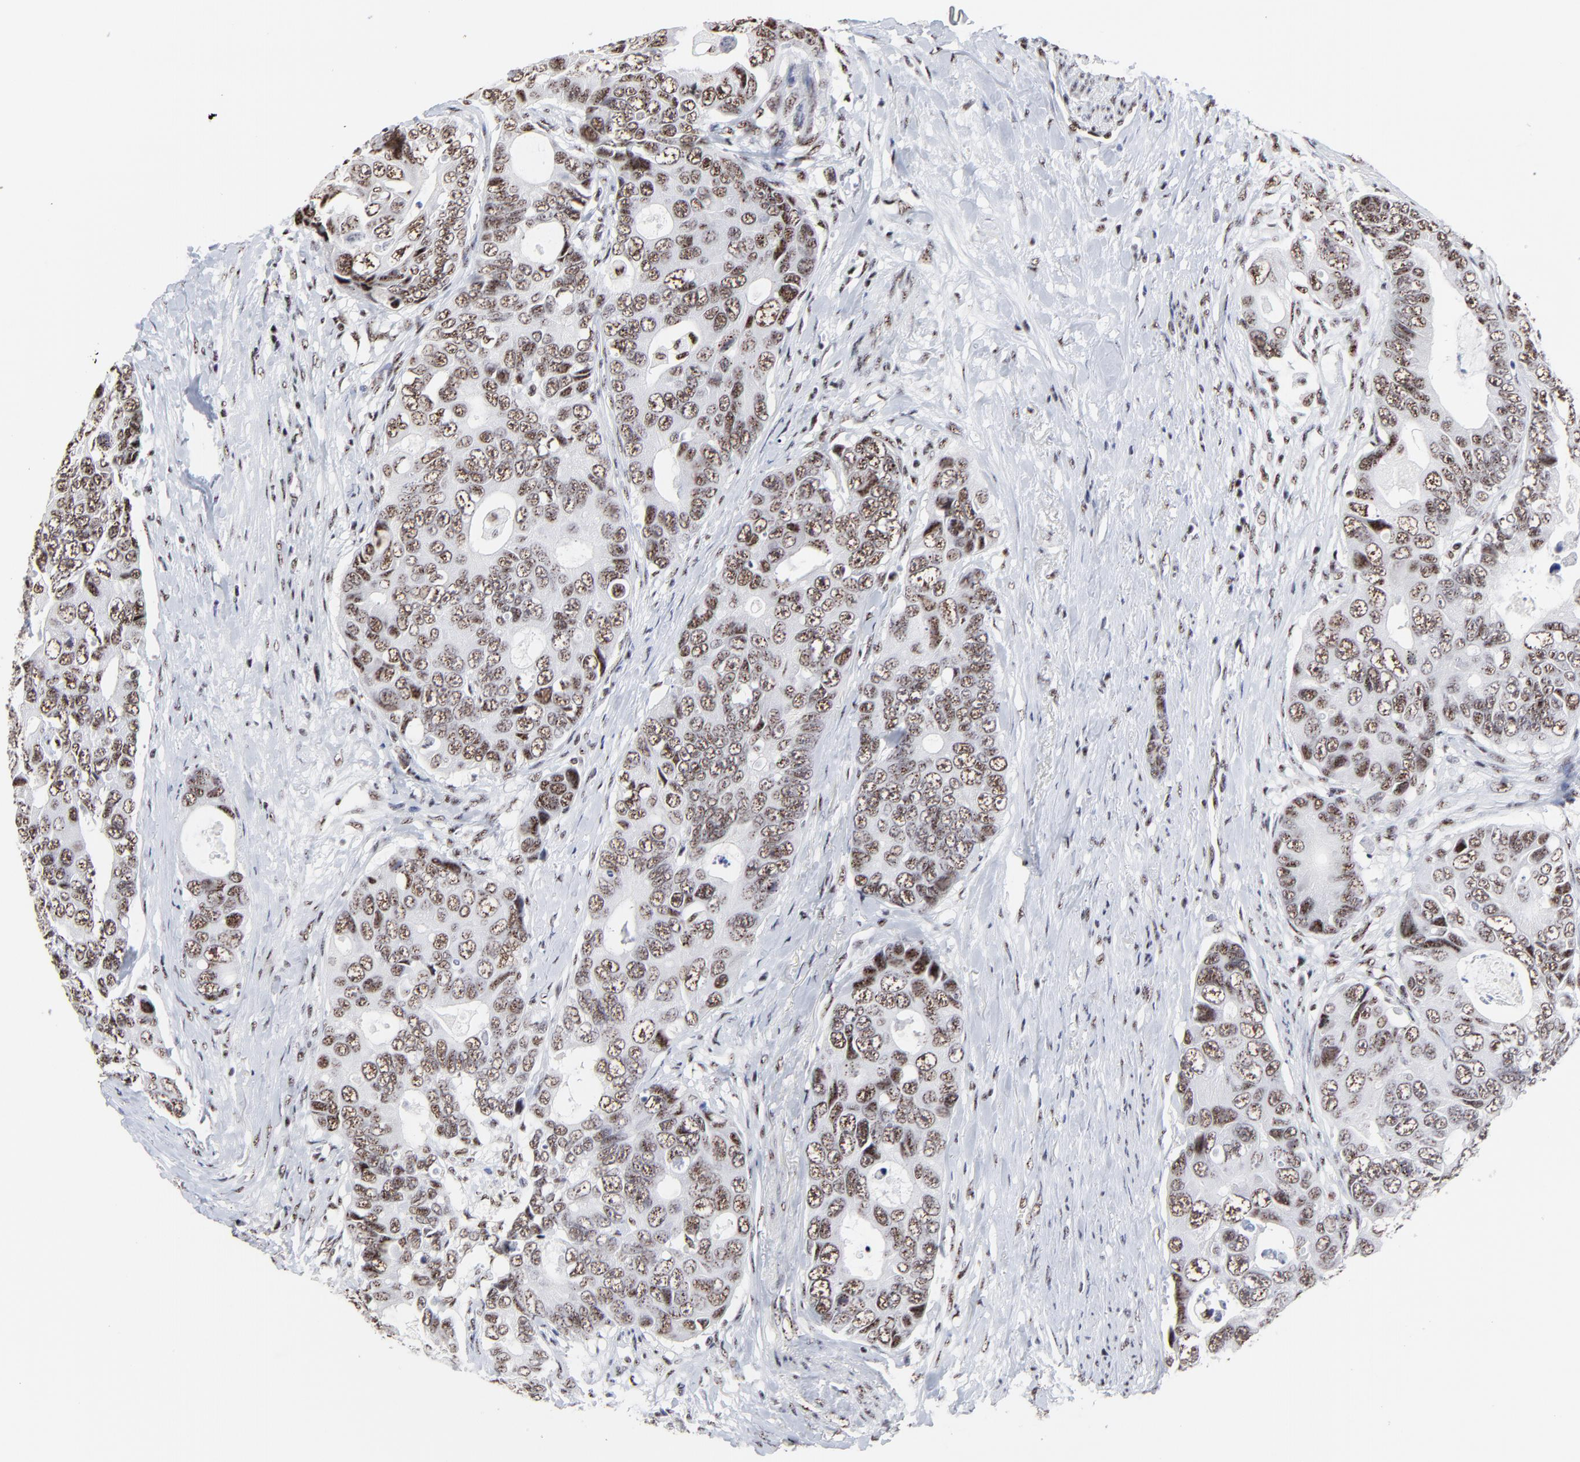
{"staining": {"intensity": "weak", "quantity": ">75%", "location": "nuclear"}, "tissue": "colorectal cancer", "cell_type": "Tumor cells", "image_type": "cancer", "snomed": [{"axis": "morphology", "description": "Adenocarcinoma, NOS"}, {"axis": "topography", "description": "Rectum"}], "caption": "IHC (DAB (3,3'-diaminobenzidine)) staining of colorectal cancer exhibits weak nuclear protein staining in approximately >75% of tumor cells.", "gene": "MBD4", "patient": {"sex": "female", "age": 67}}